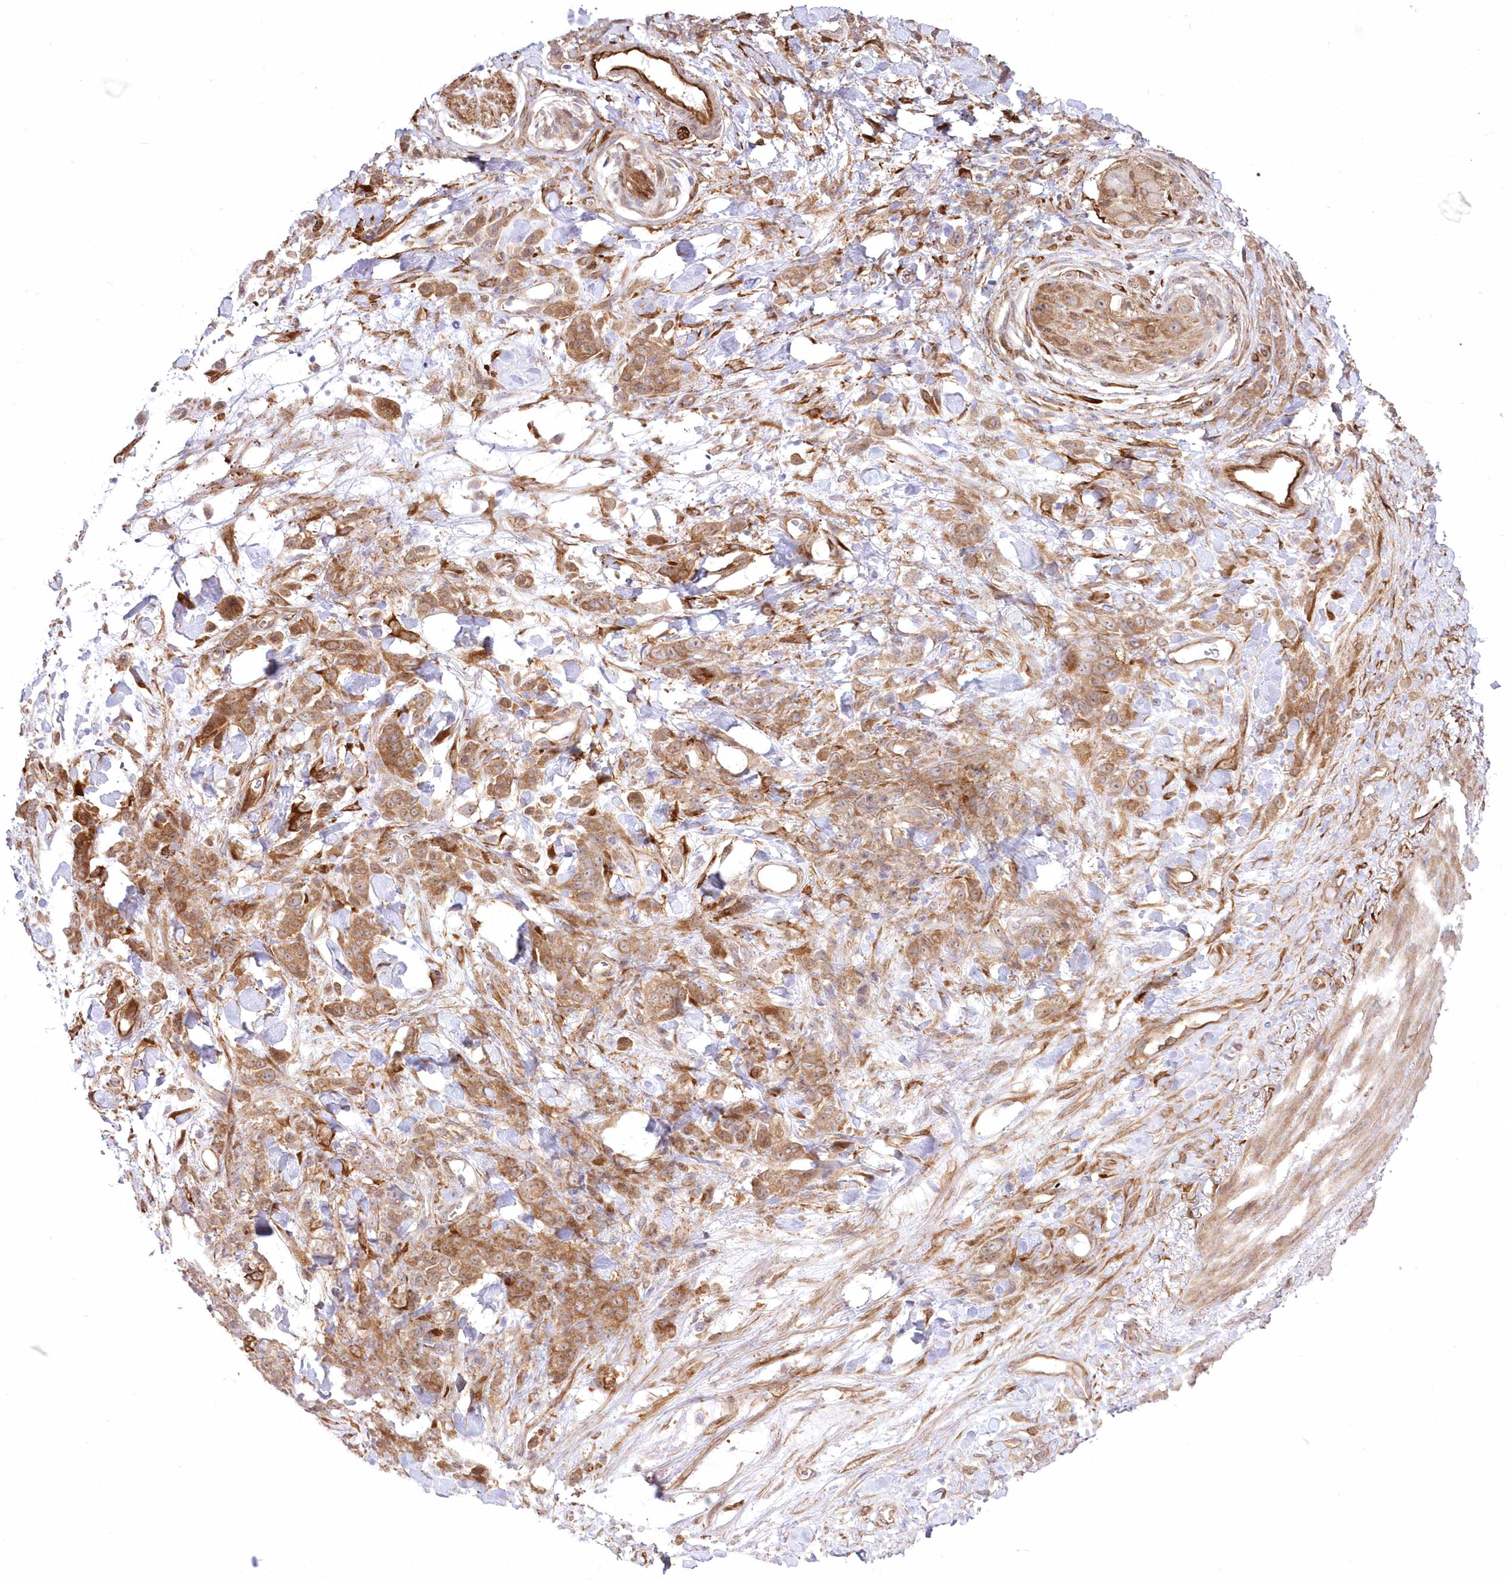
{"staining": {"intensity": "moderate", "quantity": ">75%", "location": "cytoplasmic/membranous"}, "tissue": "stomach cancer", "cell_type": "Tumor cells", "image_type": "cancer", "snomed": [{"axis": "morphology", "description": "Normal tissue, NOS"}, {"axis": "morphology", "description": "Adenocarcinoma, NOS"}, {"axis": "topography", "description": "Stomach"}], "caption": "This histopathology image displays immunohistochemistry (IHC) staining of stomach adenocarcinoma, with medium moderate cytoplasmic/membranous positivity in about >75% of tumor cells.", "gene": "SH3PXD2B", "patient": {"sex": "male", "age": 82}}